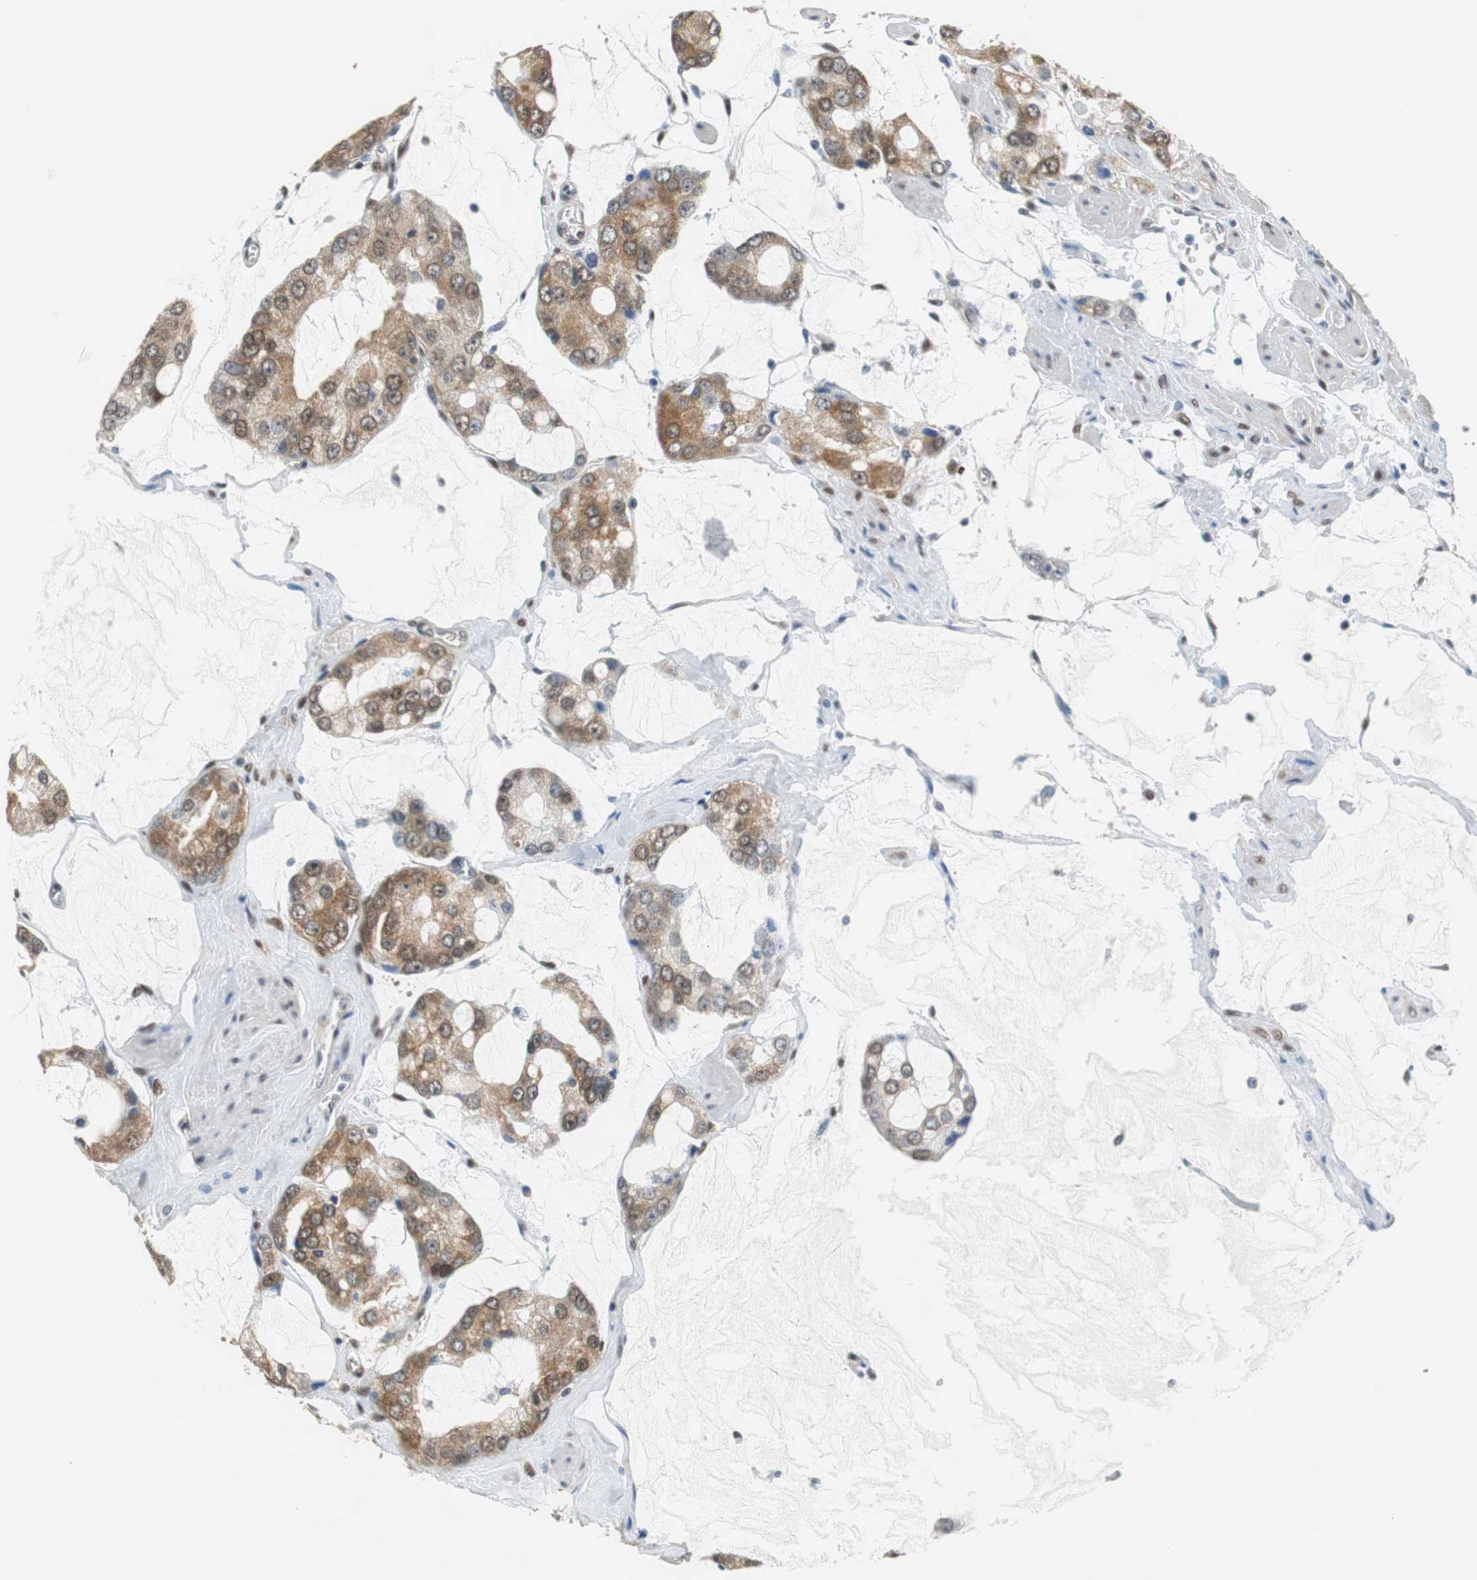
{"staining": {"intensity": "moderate", "quantity": ">75%", "location": "cytoplasmic/membranous,nuclear"}, "tissue": "prostate cancer", "cell_type": "Tumor cells", "image_type": "cancer", "snomed": [{"axis": "morphology", "description": "Adenocarcinoma, High grade"}, {"axis": "topography", "description": "Prostate"}], "caption": "Immunohistochemistry staining of prostate cancer, which shows medium levels of moderate cytoplasmic/membranous and nuclear expression in about >75% of tumor cells indicating moderate cytoplasmic/membranous and nuclear protein expression. The staining was performed using DAB (3,3'-diaminobenzidine) (brown) for protein detection and nuclei were counterstained in hematoxylin (blue).", "gene": "UBQLN2", "patient": {"sex": "male", "age": 67}}